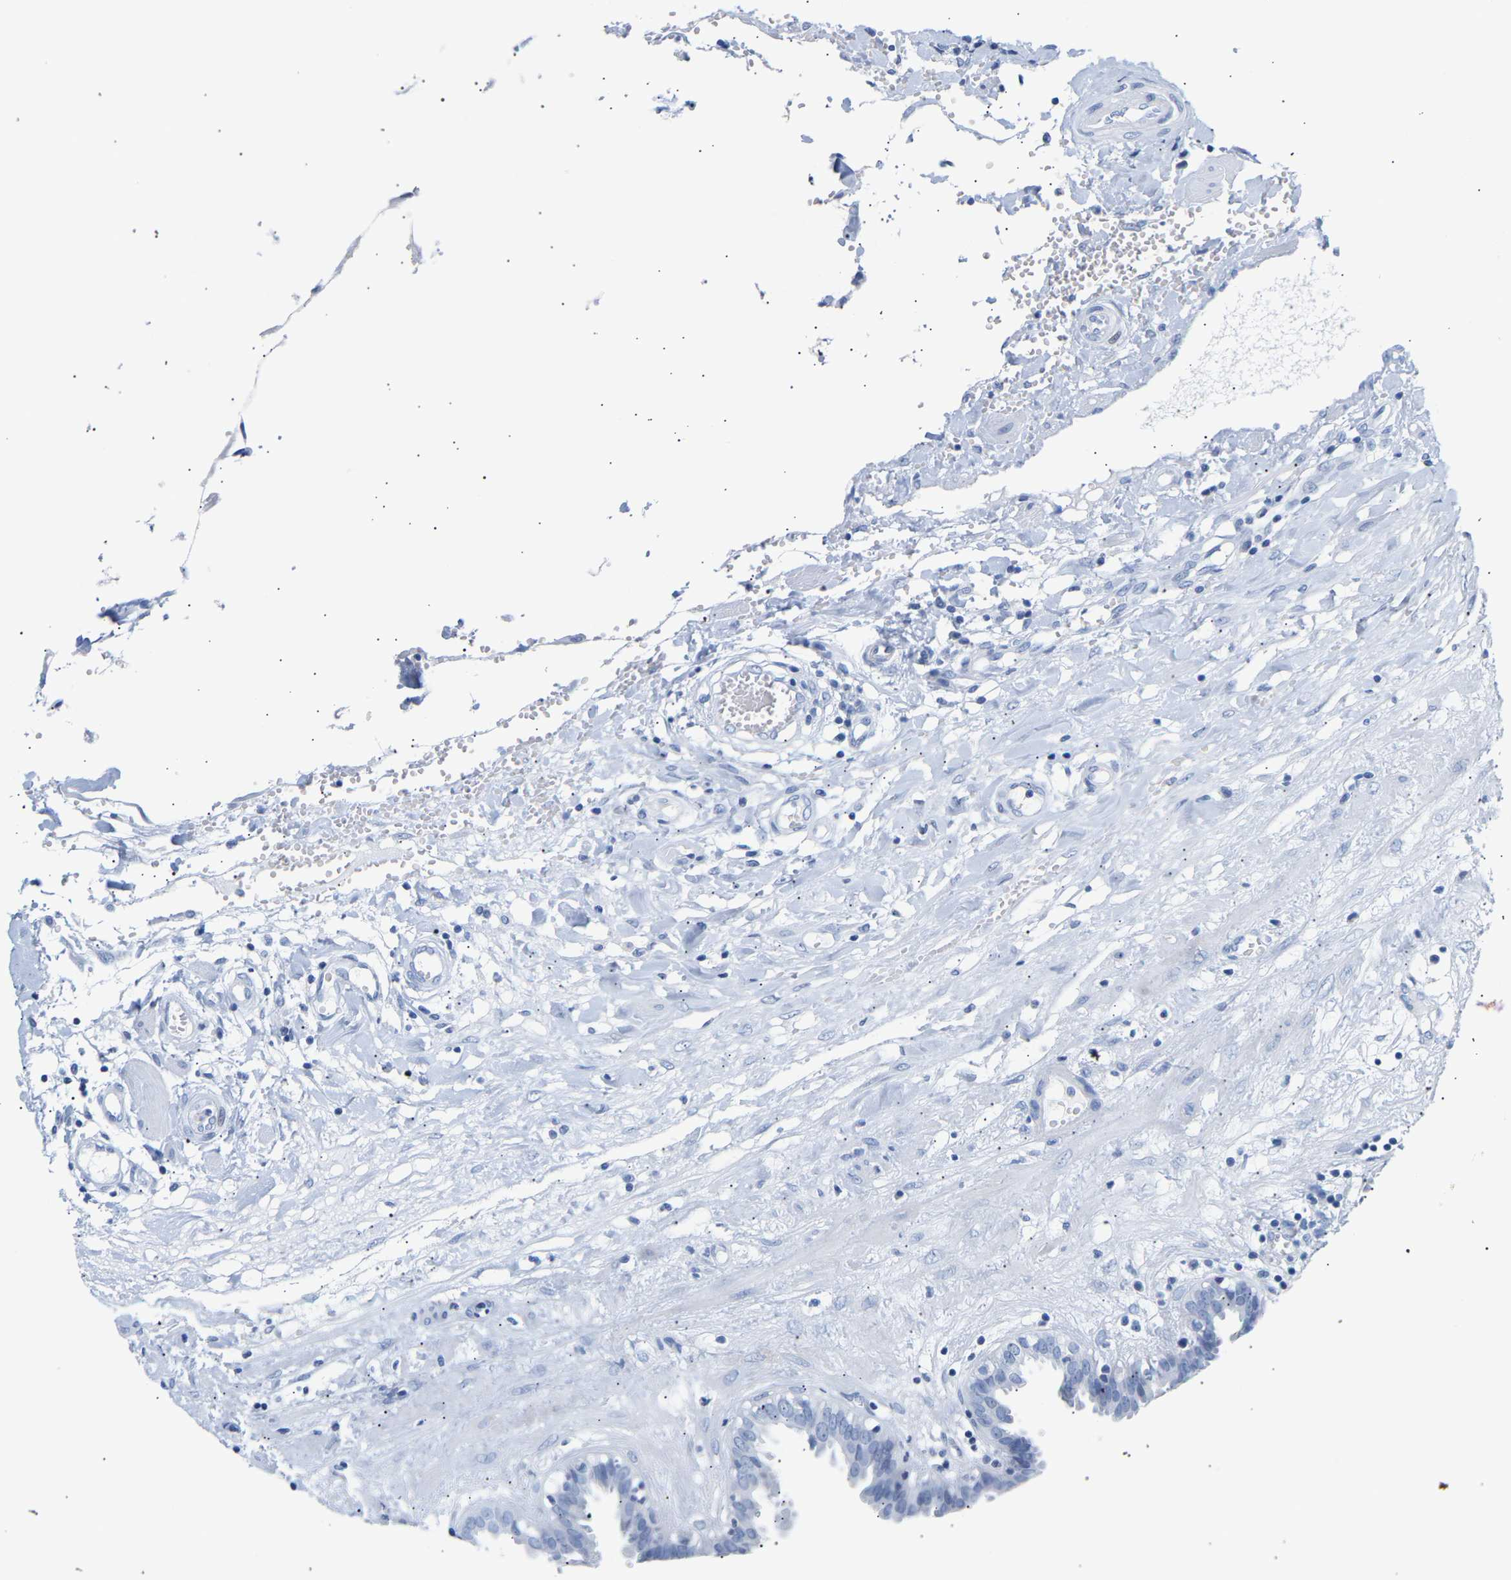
{"staining": {"intensity": "negative", "quantity": "none", "location": "none"}, "tissue": "fallopian tube", "cell_type": "Glandular cells", "image_type": "normal", "snomed": [{"axis": "morphology", "description": "Normal tissue, NOS"}, {"axis": "topography", "description": "Fallopian tube"}, {"axis": "topography", "description": "Placenta"}], "caption": "DAB (3,3'-diaminobenzidine) immunohistochemical staining of normal human fallopian tube reveals no significant positivity in glandular cells. Nuclei are stained in blue.", "gene": "SPINK2", "patient": {"sex": "female", "age": 32}}